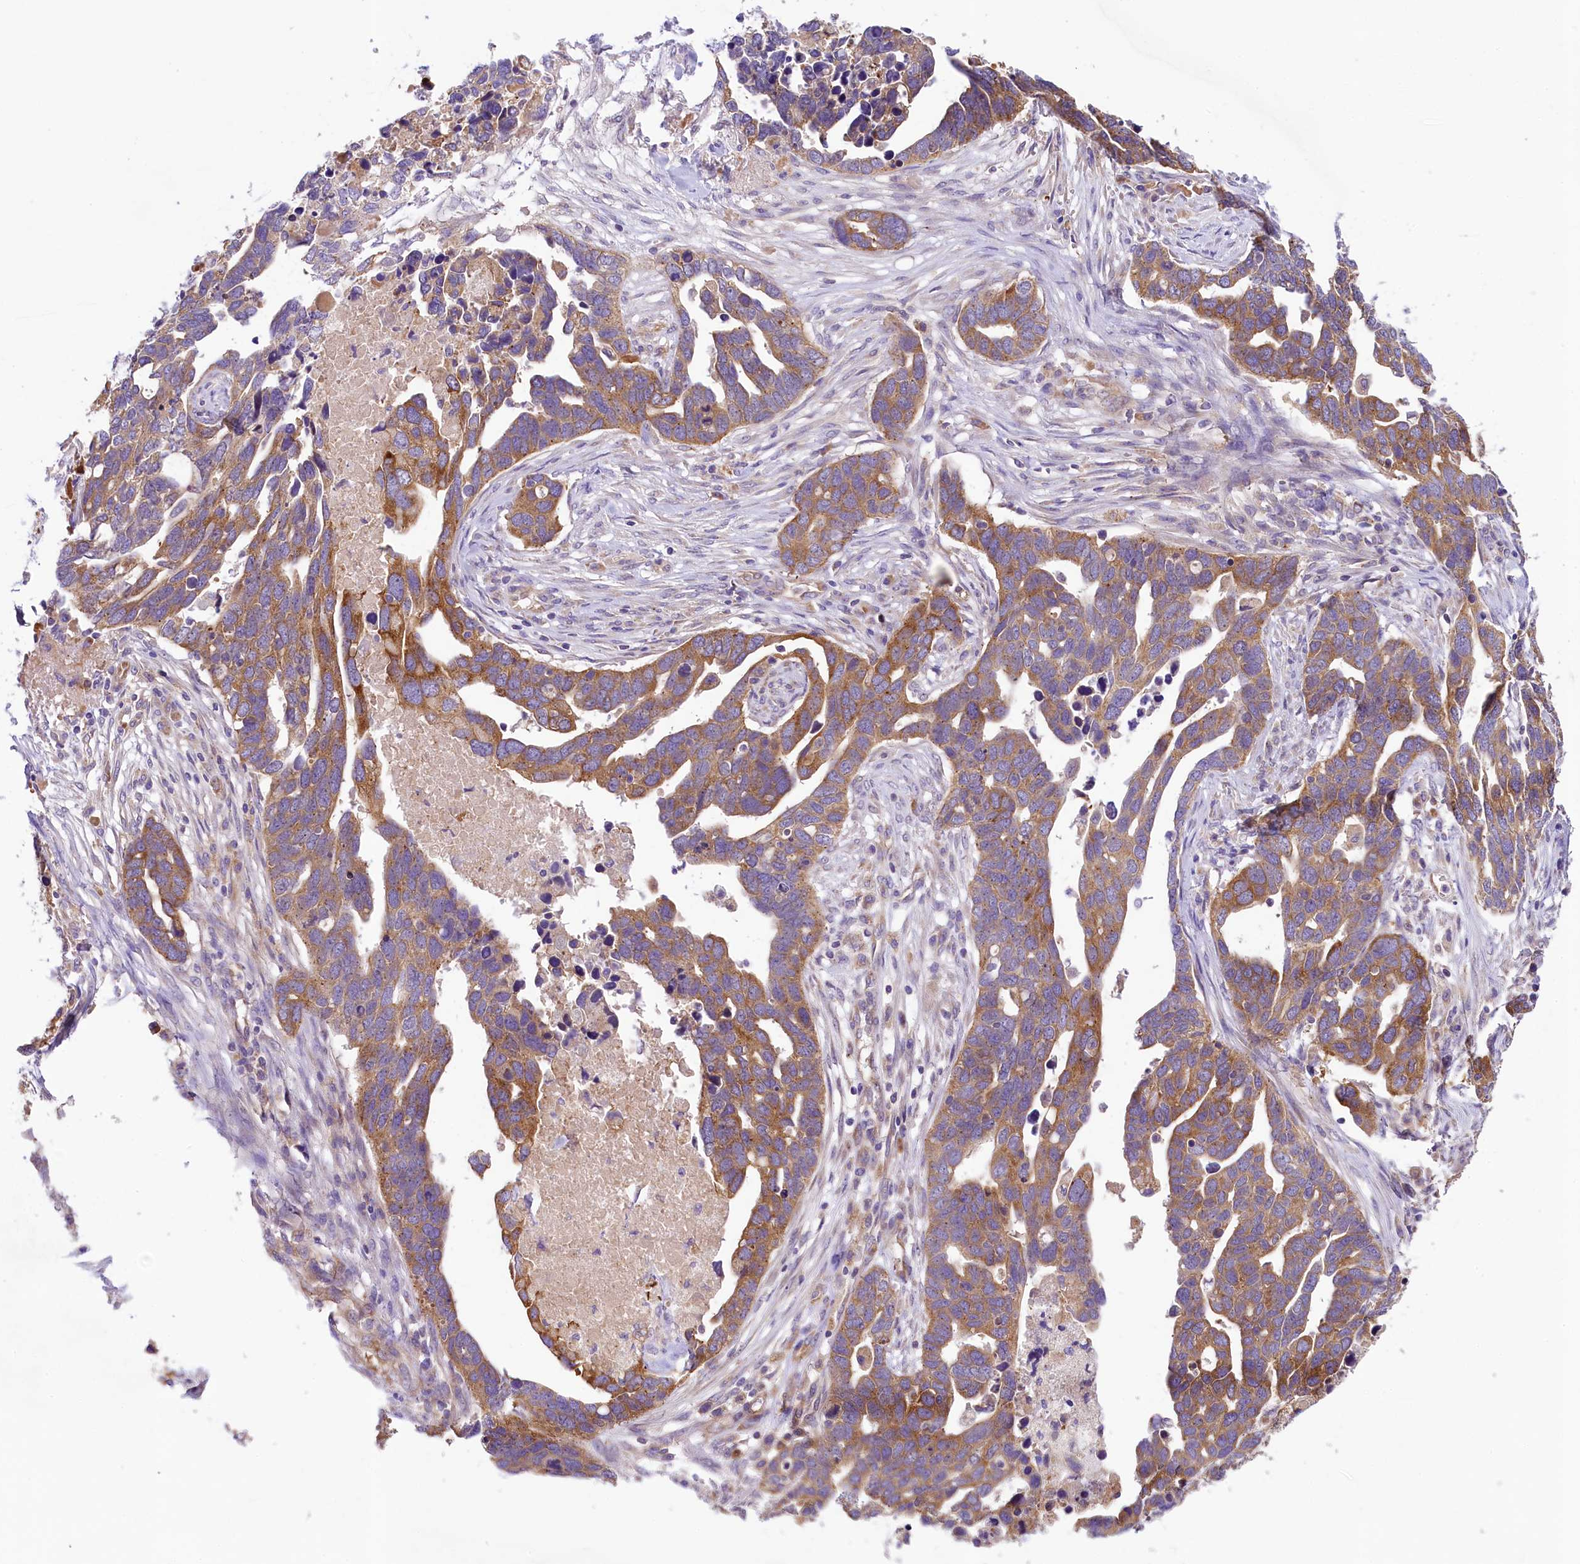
{"staining": {"intensity": "moderate", "quantity": ">75%", "location": "cytoplasmic/membranous"}, "tissue": "ovarian cancer", "cell_type": "Tumor cells", "image_type": "cancer", "snomed": [{"axis": "morphology", "description": "Cystadenocarcinoma, serous, NOS"}, {"axis": "topography", "description": "Ovary"}], "caption": "IHC micrograph of neoplastic tissue: ovarian cancer stained using immunohistochemistry reveals medium levels of moderate protein expression localized specifically in the cytoplasmic/membranous of tumor cells, appearing as a cytoplasmic/membranous brown color.", "gene": "LARP4", "patient": {"sex": "female", "age": 54}}